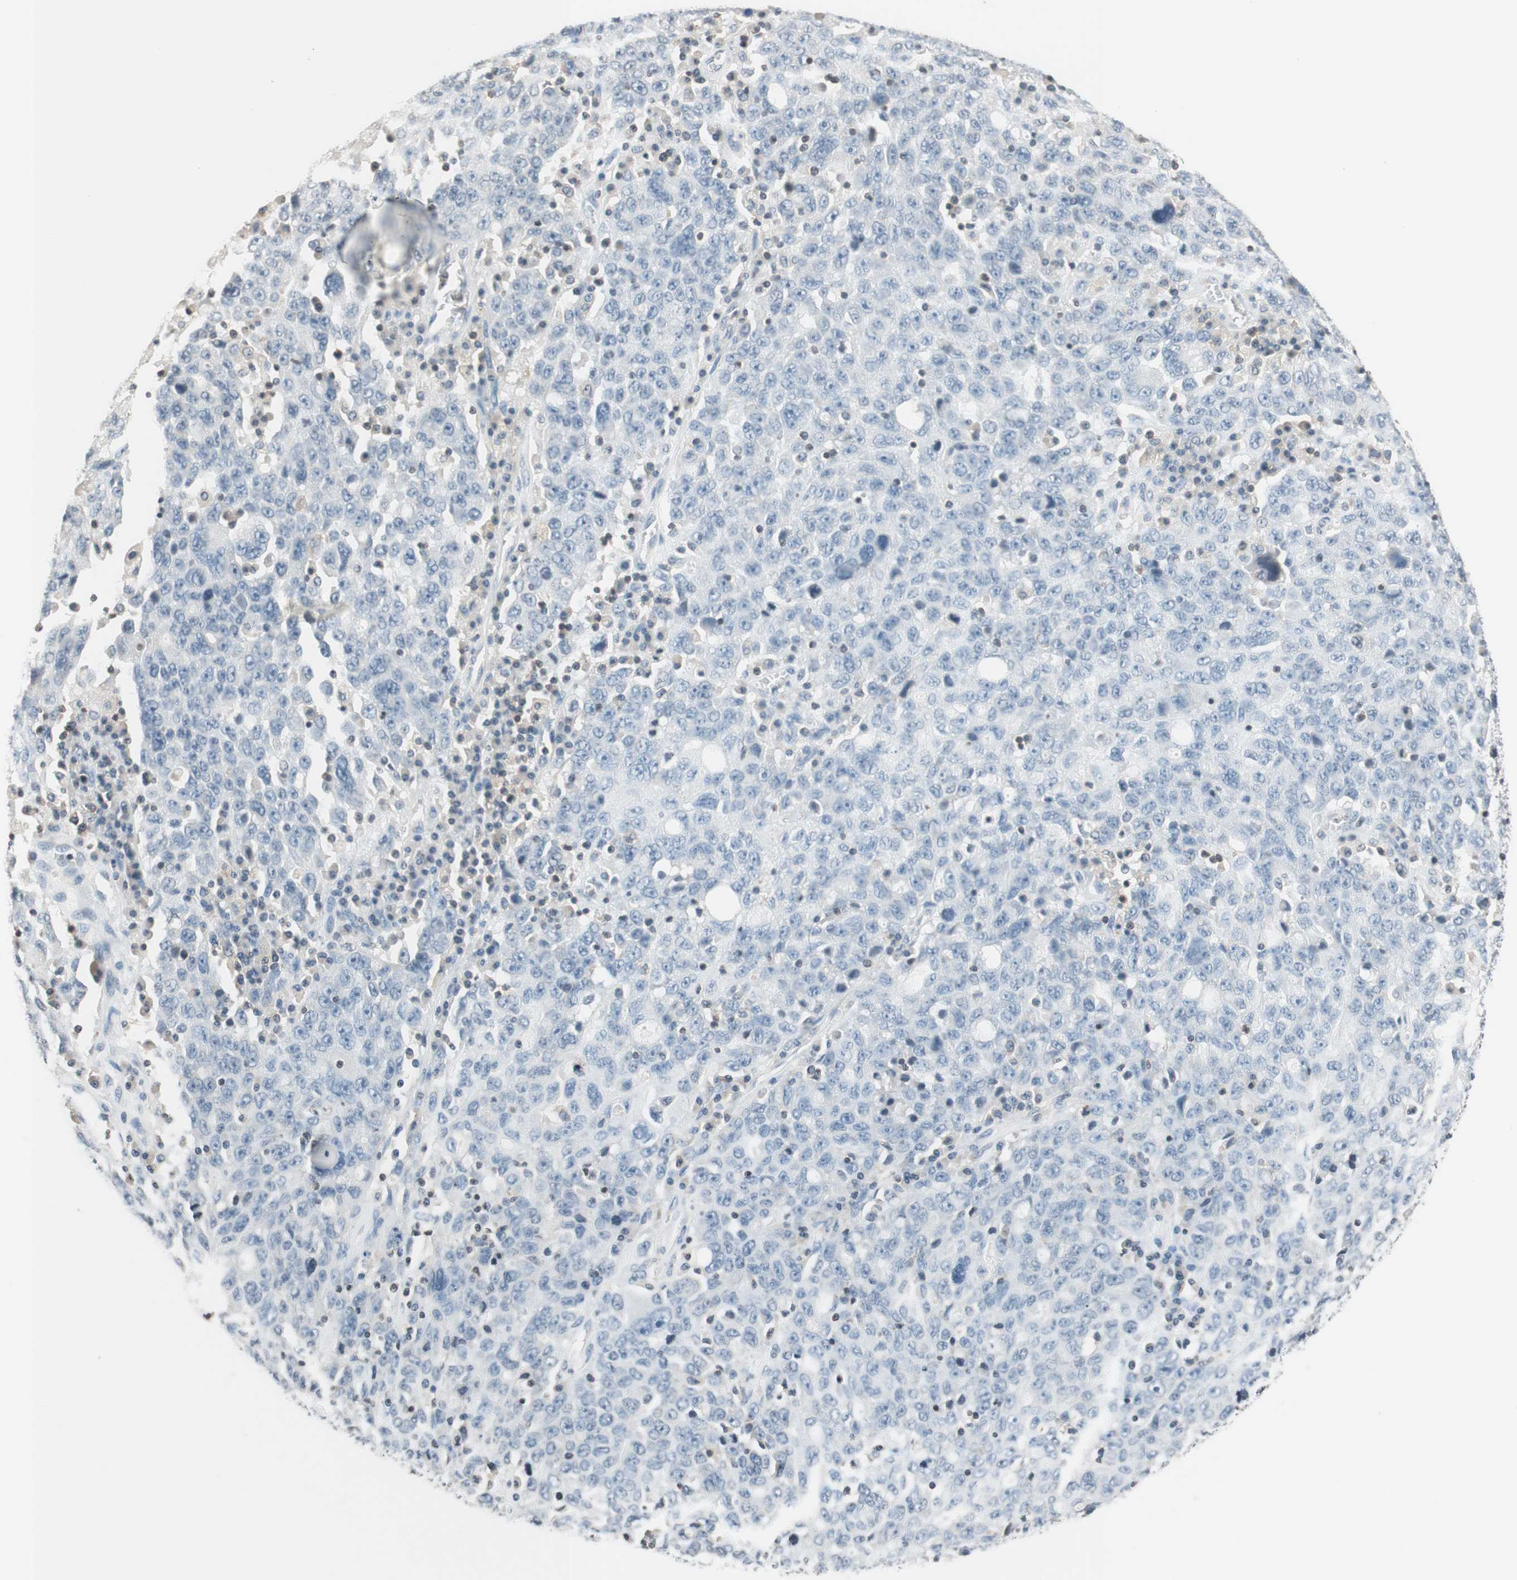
{"staining": {"intensity": "negative", "quantity": "none", "location": "none"}, "tissue": "ovarian cancer", "cell_type": "Tumor cells", "image_type": "cancer", "snomed": [{"axis": "morphology", "description": "Carcinoma, endometroid"}, {"axis": "topography", "description": "Ovary"}], "caption": "Ovarian cancer was stained to show a protein in brown. There is no significant staining in tumor cells.", "gene": "WIPF1", "patient": {"sex": "female", "age": 62}}